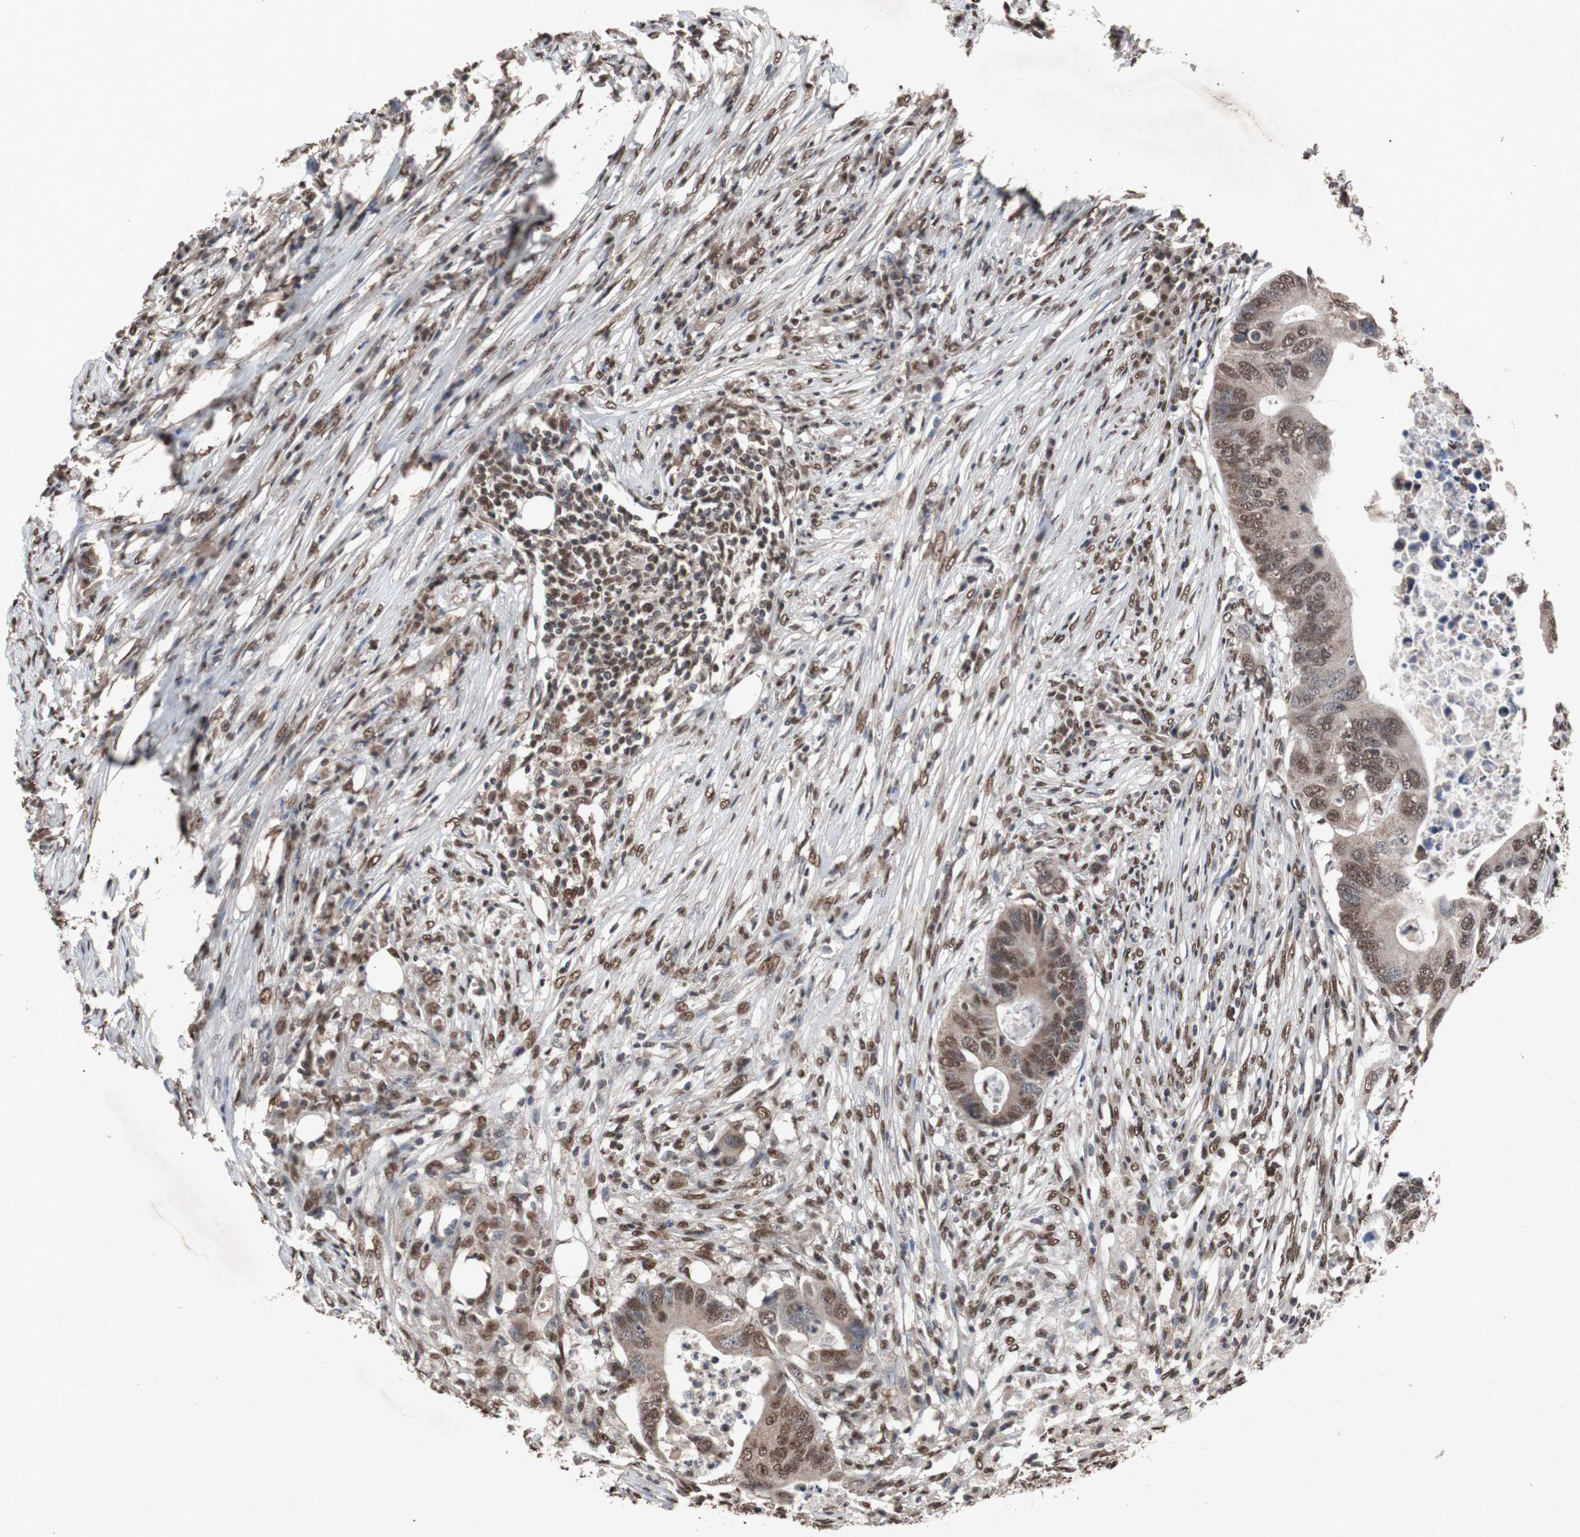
{"staining": {"intensity": "moderate", "quantity": ">75%", "location": "cytoplasmic/membranous,nuclear"}, "tissue": "colorectal cancer", "cell_type": "Tumor cells", "image_type": "cancer", "snomed": [{"axis": "morphology", "description": "Adenocarcinoma, NOS"}, {"axis": "topography", "description": "Colon"}], "caption": "Immunohistochemical staining of colorectal adenocarcinoma reveals moderate cytoplasmic/membranous and nuclear protein expression in about >75% of tumor cells. Using DAB (3,3'-diaminobenzidine) (brown) and hematoxylin (blue) stains, captured at high magnification using brightfield microscopy.", "gene": "MED27", "patient": {"sex": "male", "age": 71}}